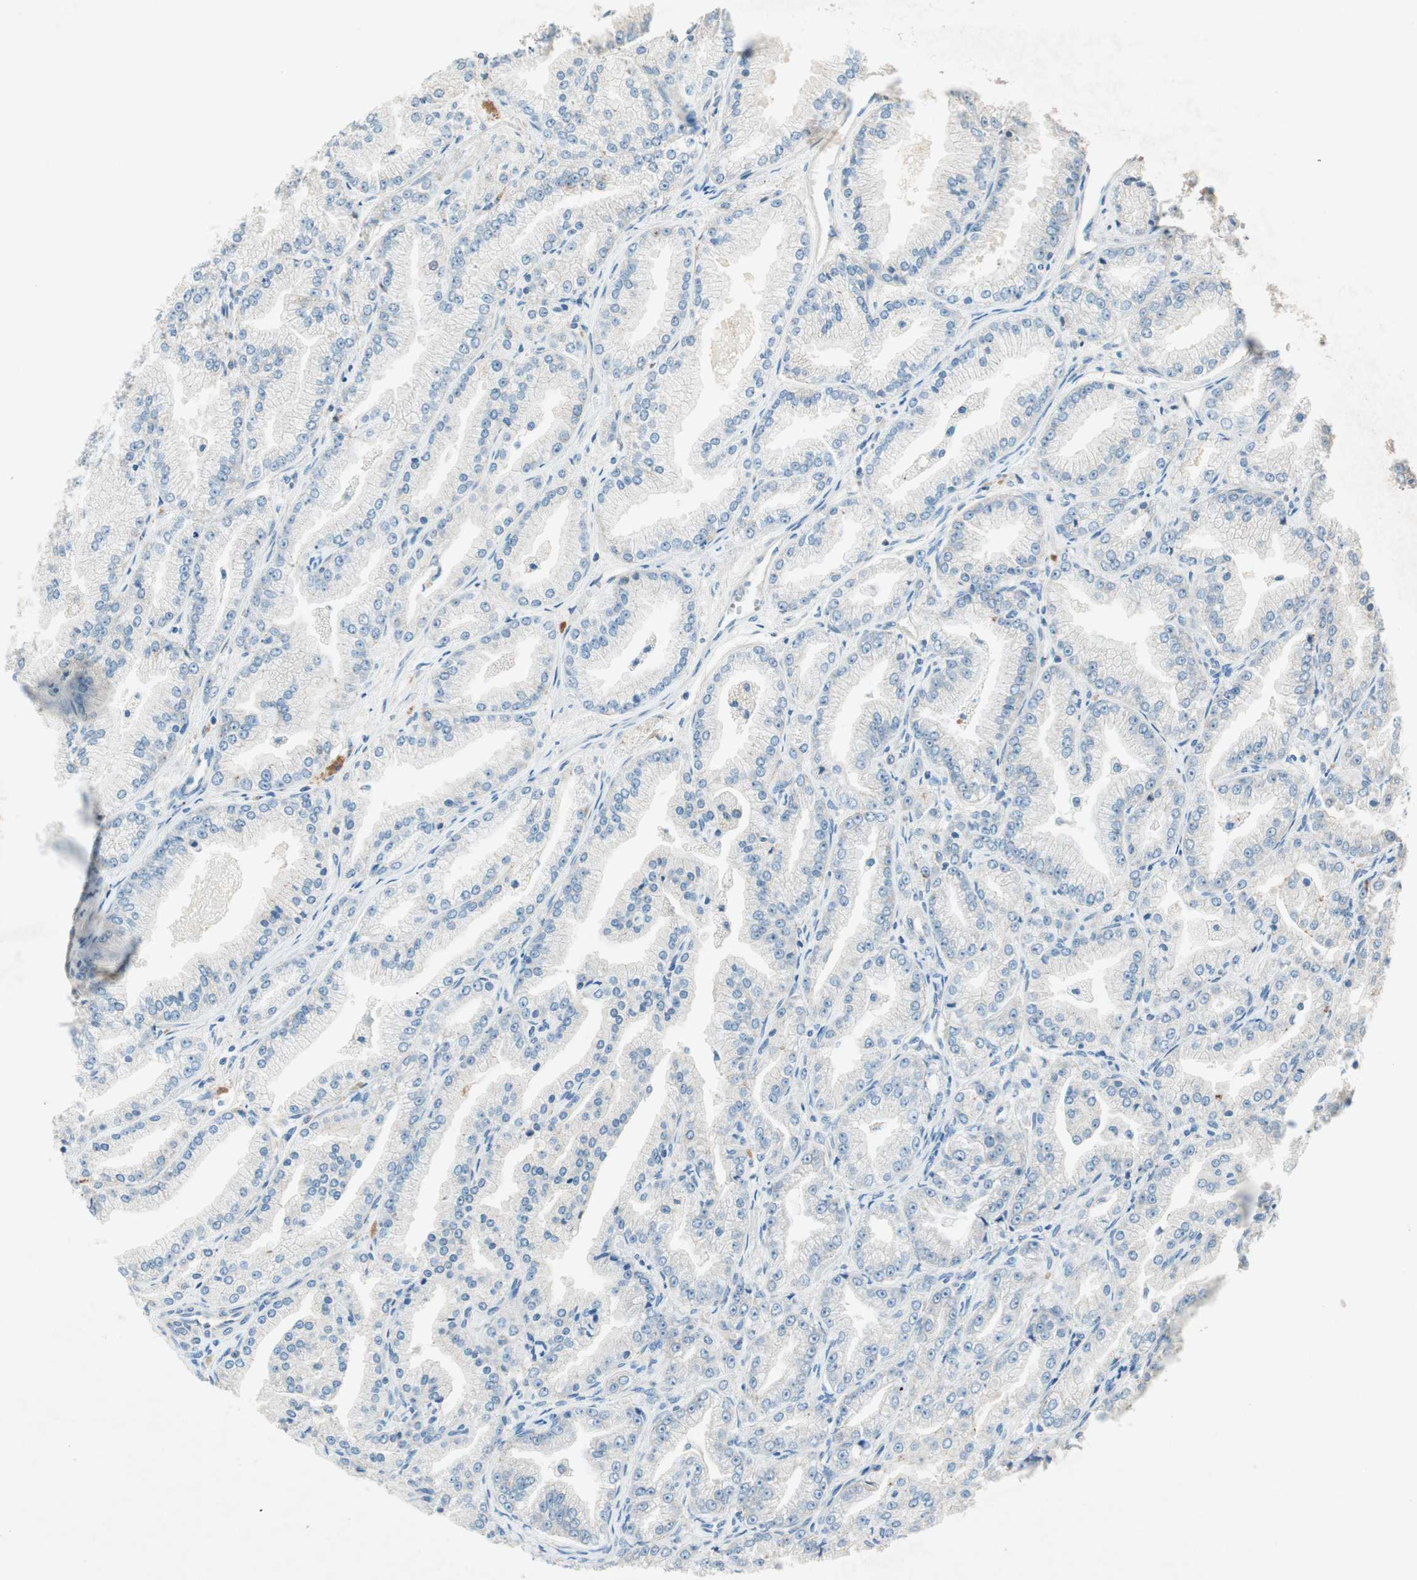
{"staining": {"intensity": "negative", "quantity": "none", "location": "none"}, "tissue": "prostate cancer", "cell_type": "Tumor cells", "image_type": "cancer", "snomed": [{"axis": "morphology", "description": "Adenocarcinoma, High grade"}, {"axis": "topography", "description": "Prostate"}], "caption": "Immunohistochemistry (IHC) of prostate cancer (high-grade adenocarcinoma) shows no expression in tumor cells.", "gene": "NKAIN1", "patient": {"sex": "male", "age": 61}}